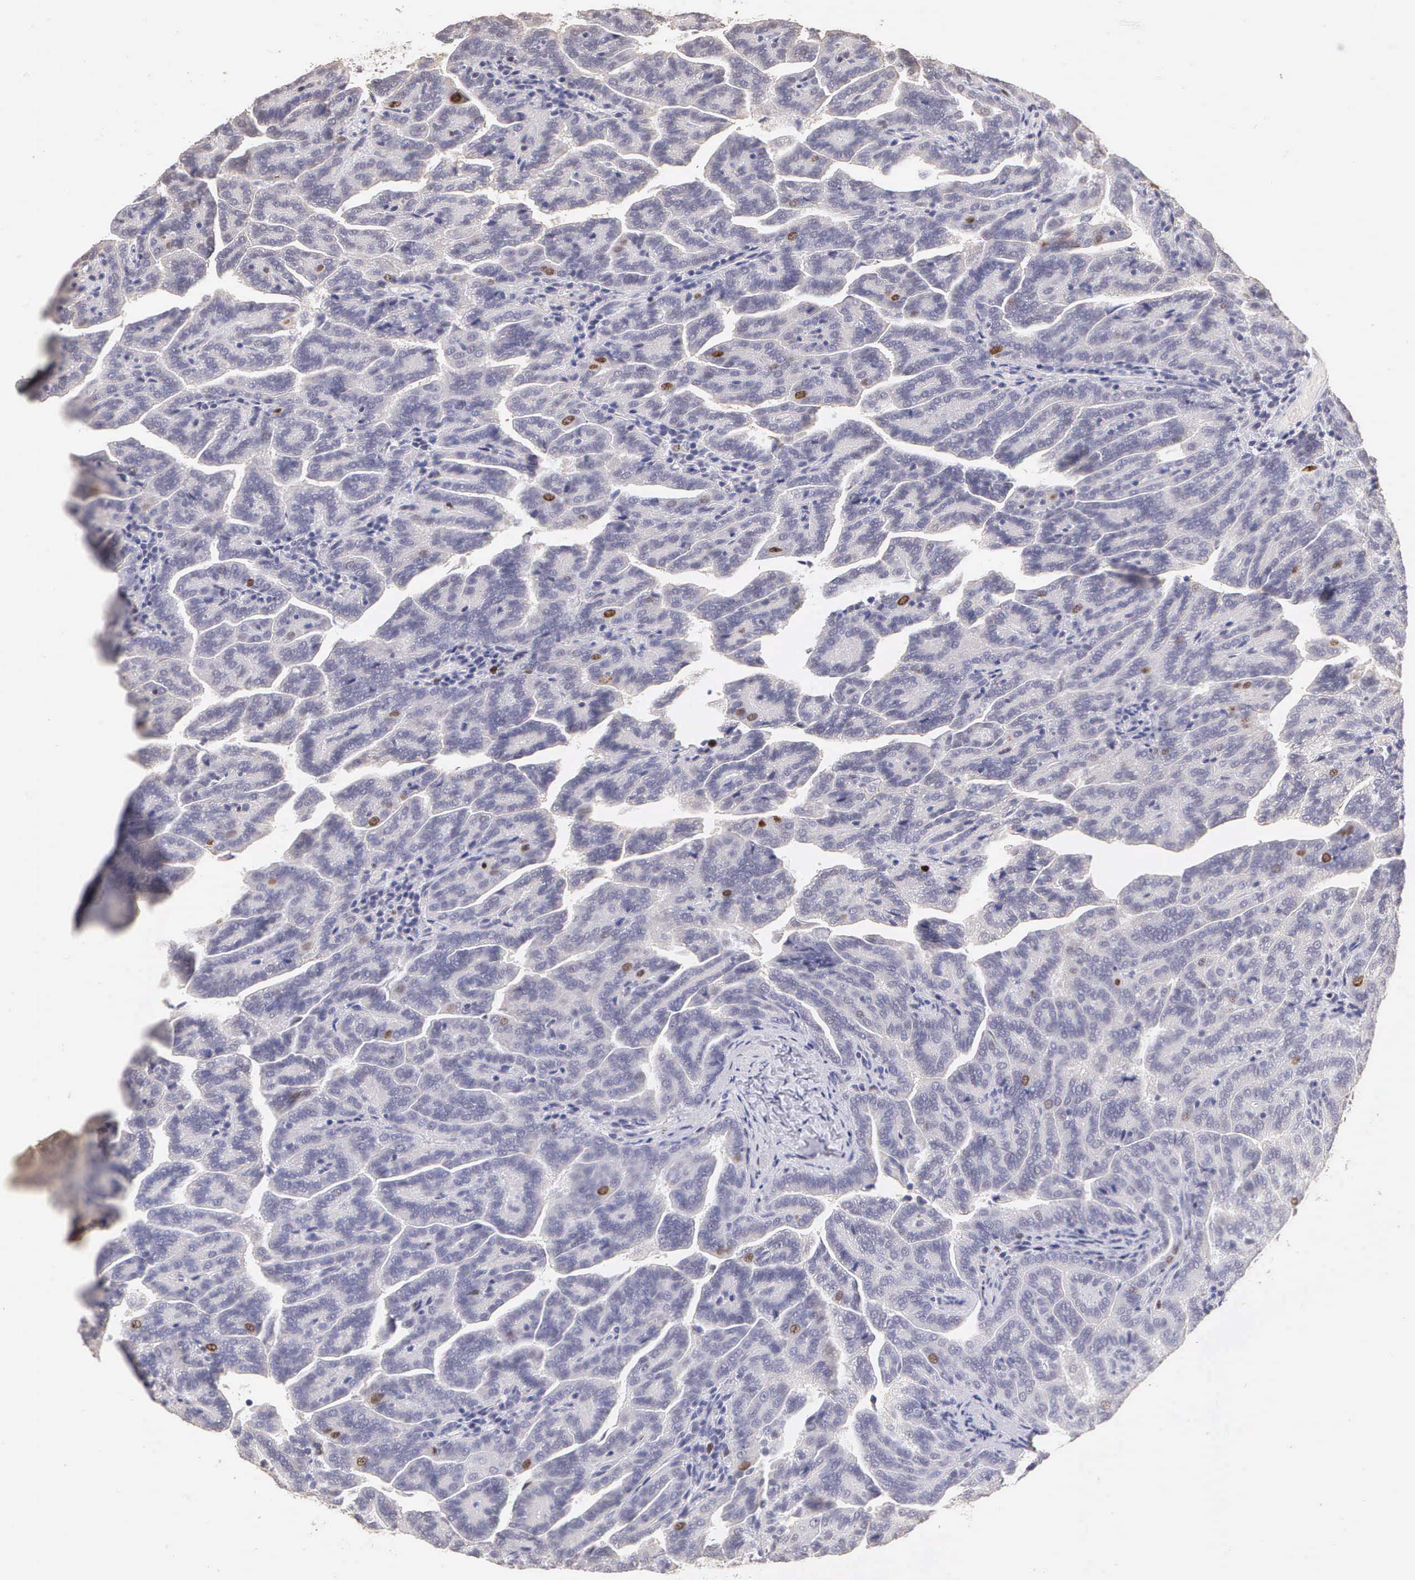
{"staining": {"intensity": "moderate", "quantity": "<25%", "location": "nuclear"}, "tissue": "renal cancer", "cell_type": "Tumor cells", "image_type": "cancer", "snomed": [{"axis": "morphology", "description": "Adenocarcinoma, NOS"}, {"axis": "topography", "description": "Kidney"}], "caption": "Renal cancer (adenocarcinoma) stained with a protein marker exhibits moderate staining in tumor cells.", "gene": "MKI67", "patient": {"sex": "male", "age": 61}}